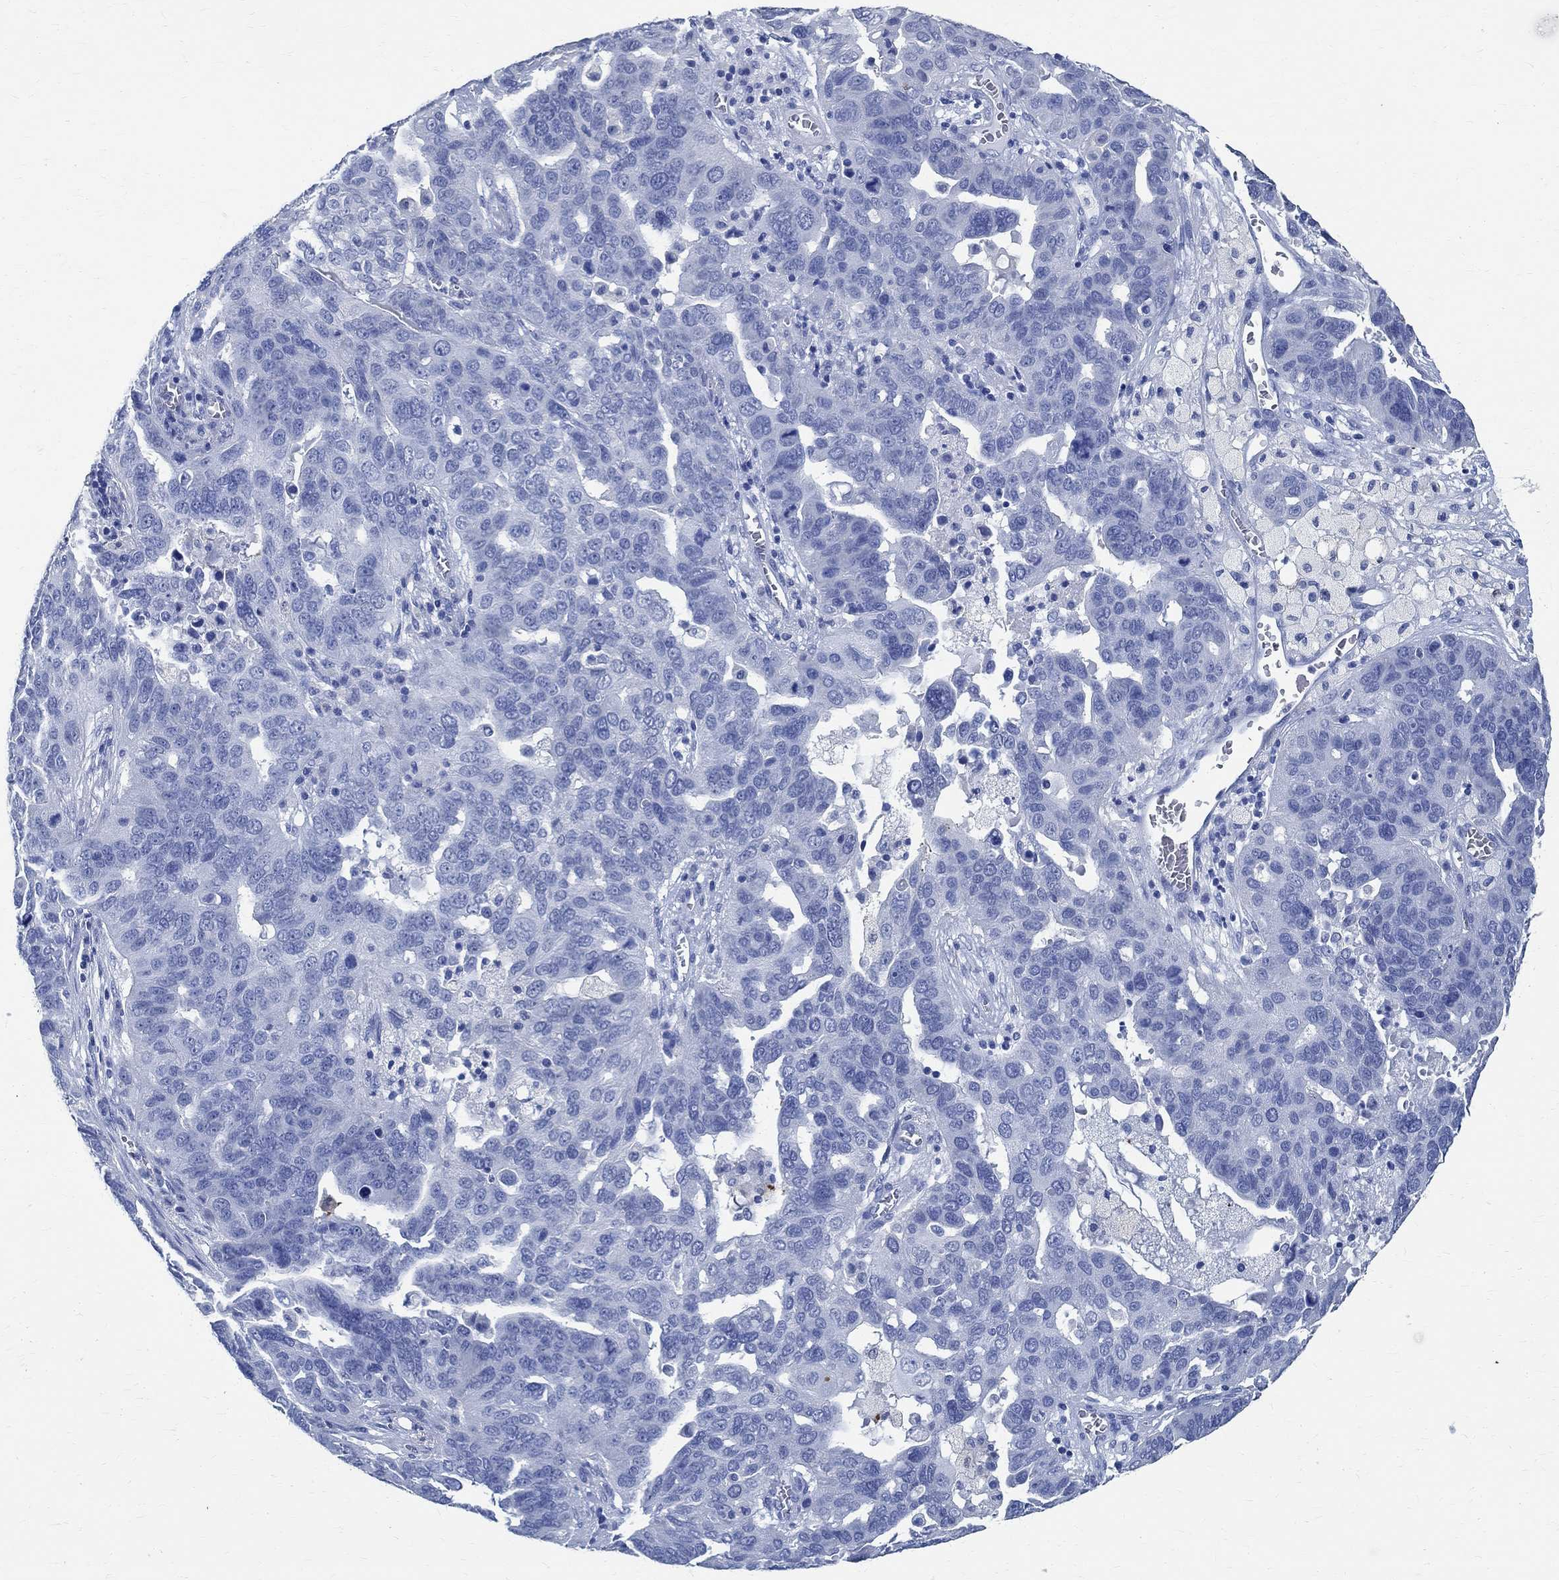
{"staining": {"intensity": "negative", "quantity": "none", "location": "none"}, "tissue": "ovarian cancer", "cell_type": "Tumor cells", "image_type": "cancer", "snomed": [{"axis": "morphology", "description": "Carcinoma, endometroid"}, {"axis": "topography", "description": "Soft tissue"}, {"axis": "topography", "description": "Ovary"}], "caption": "Human ovarian cancer (endometroid carcinoma) stained for a protein using immunohistochemistry (IHC) displays no staining in tumor cells.", "gene": "TMEM221", "patient": {"sex": "female", "age": 52}}